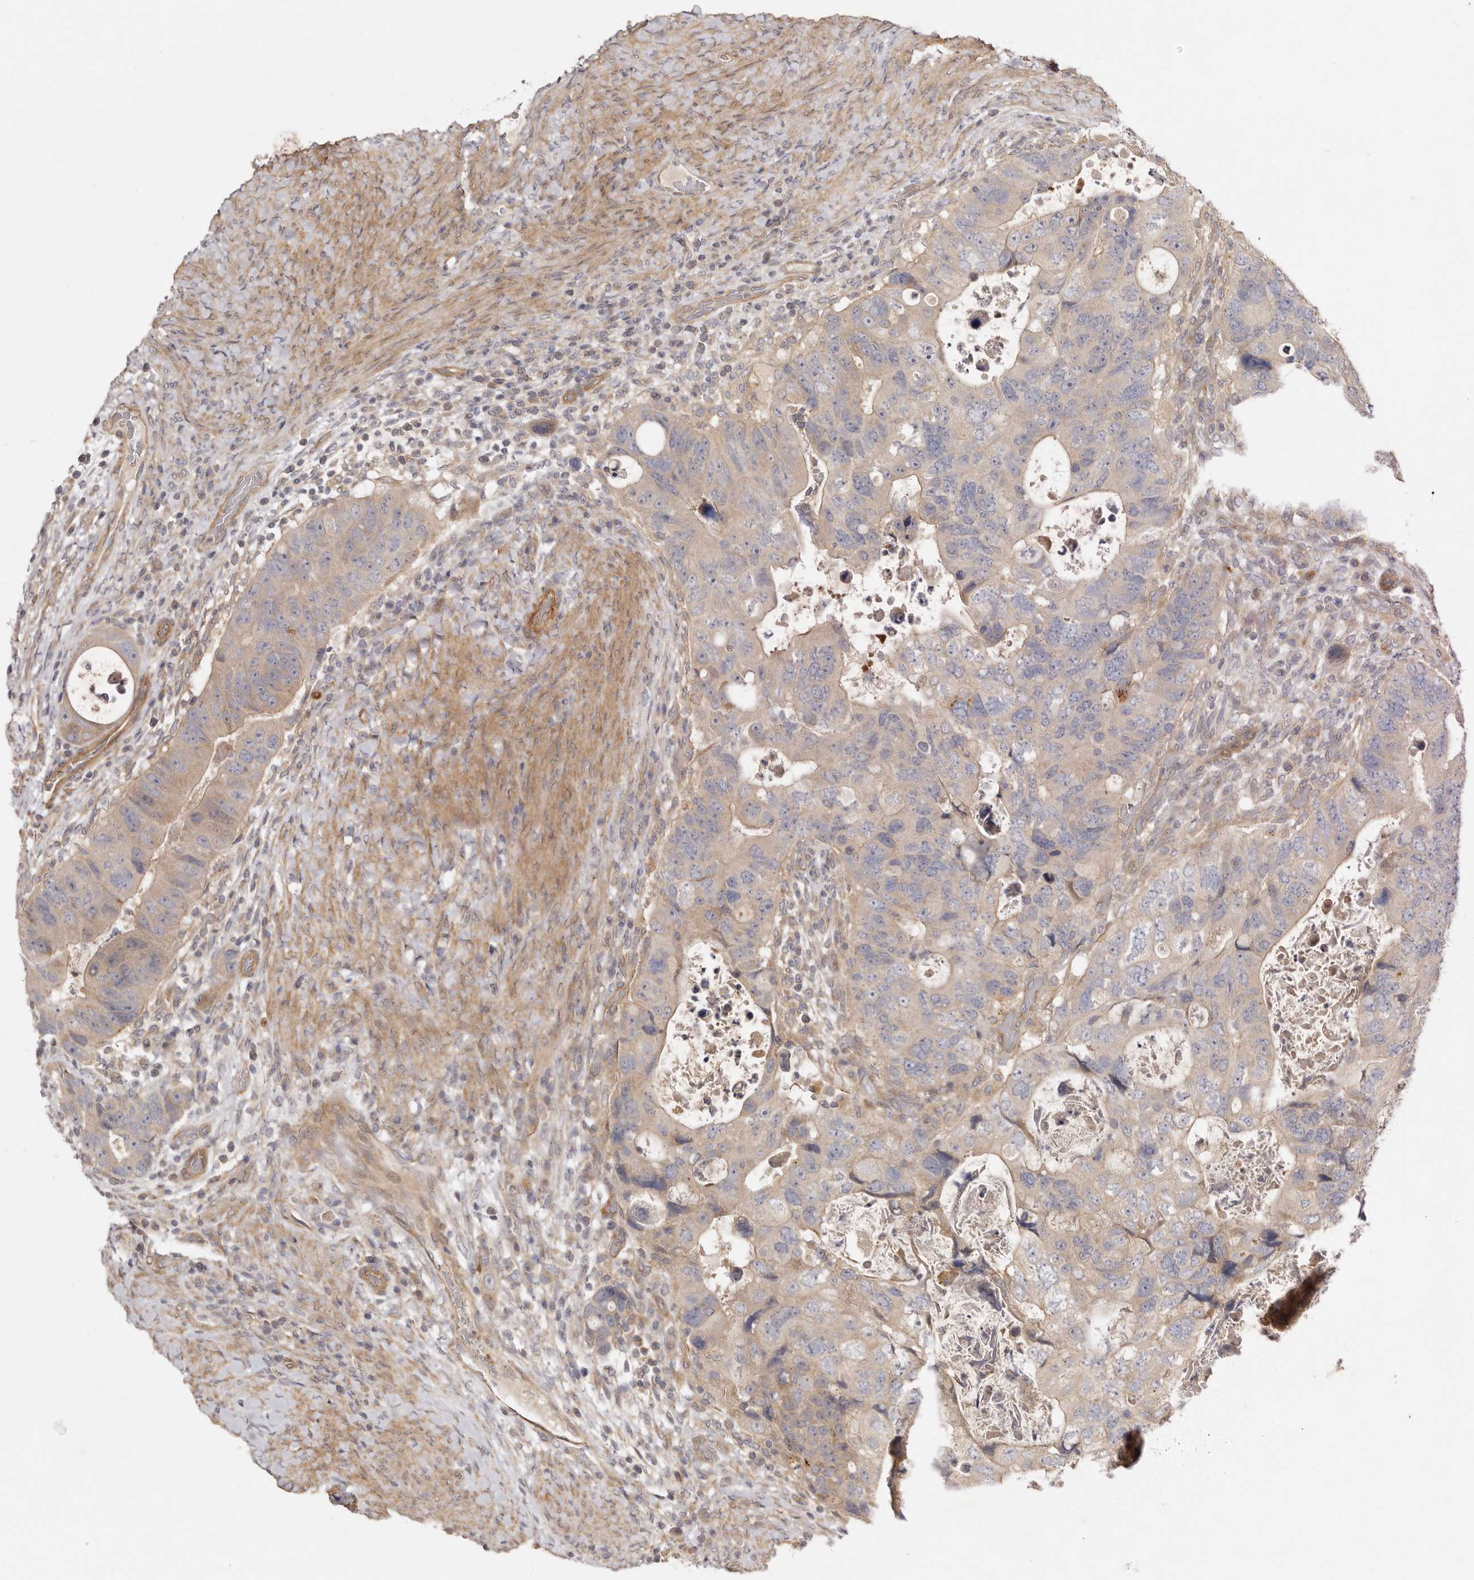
{"staining": {"intensity": "weak", "quantity": ">75%", "location": "cytoplasmic/membranous"}, "tissue": "colorectal cancer", "cell_type": "Tumor cells", "image_type": "cancer", "snomed": [{"axis": "morphology", "description": "Adenocarcinoma, NOS"}, {"axis": "topography", "description": "Rectum"}], "caption": "An image showing weak cytoplasmic/membranous expression in approximately >75% of tumor cells in colorectal cancer, as visualized by brown immunohistochemical staining.", "gene": "ADAMTS9", "patient": {"sex": "male", "age": 59}}